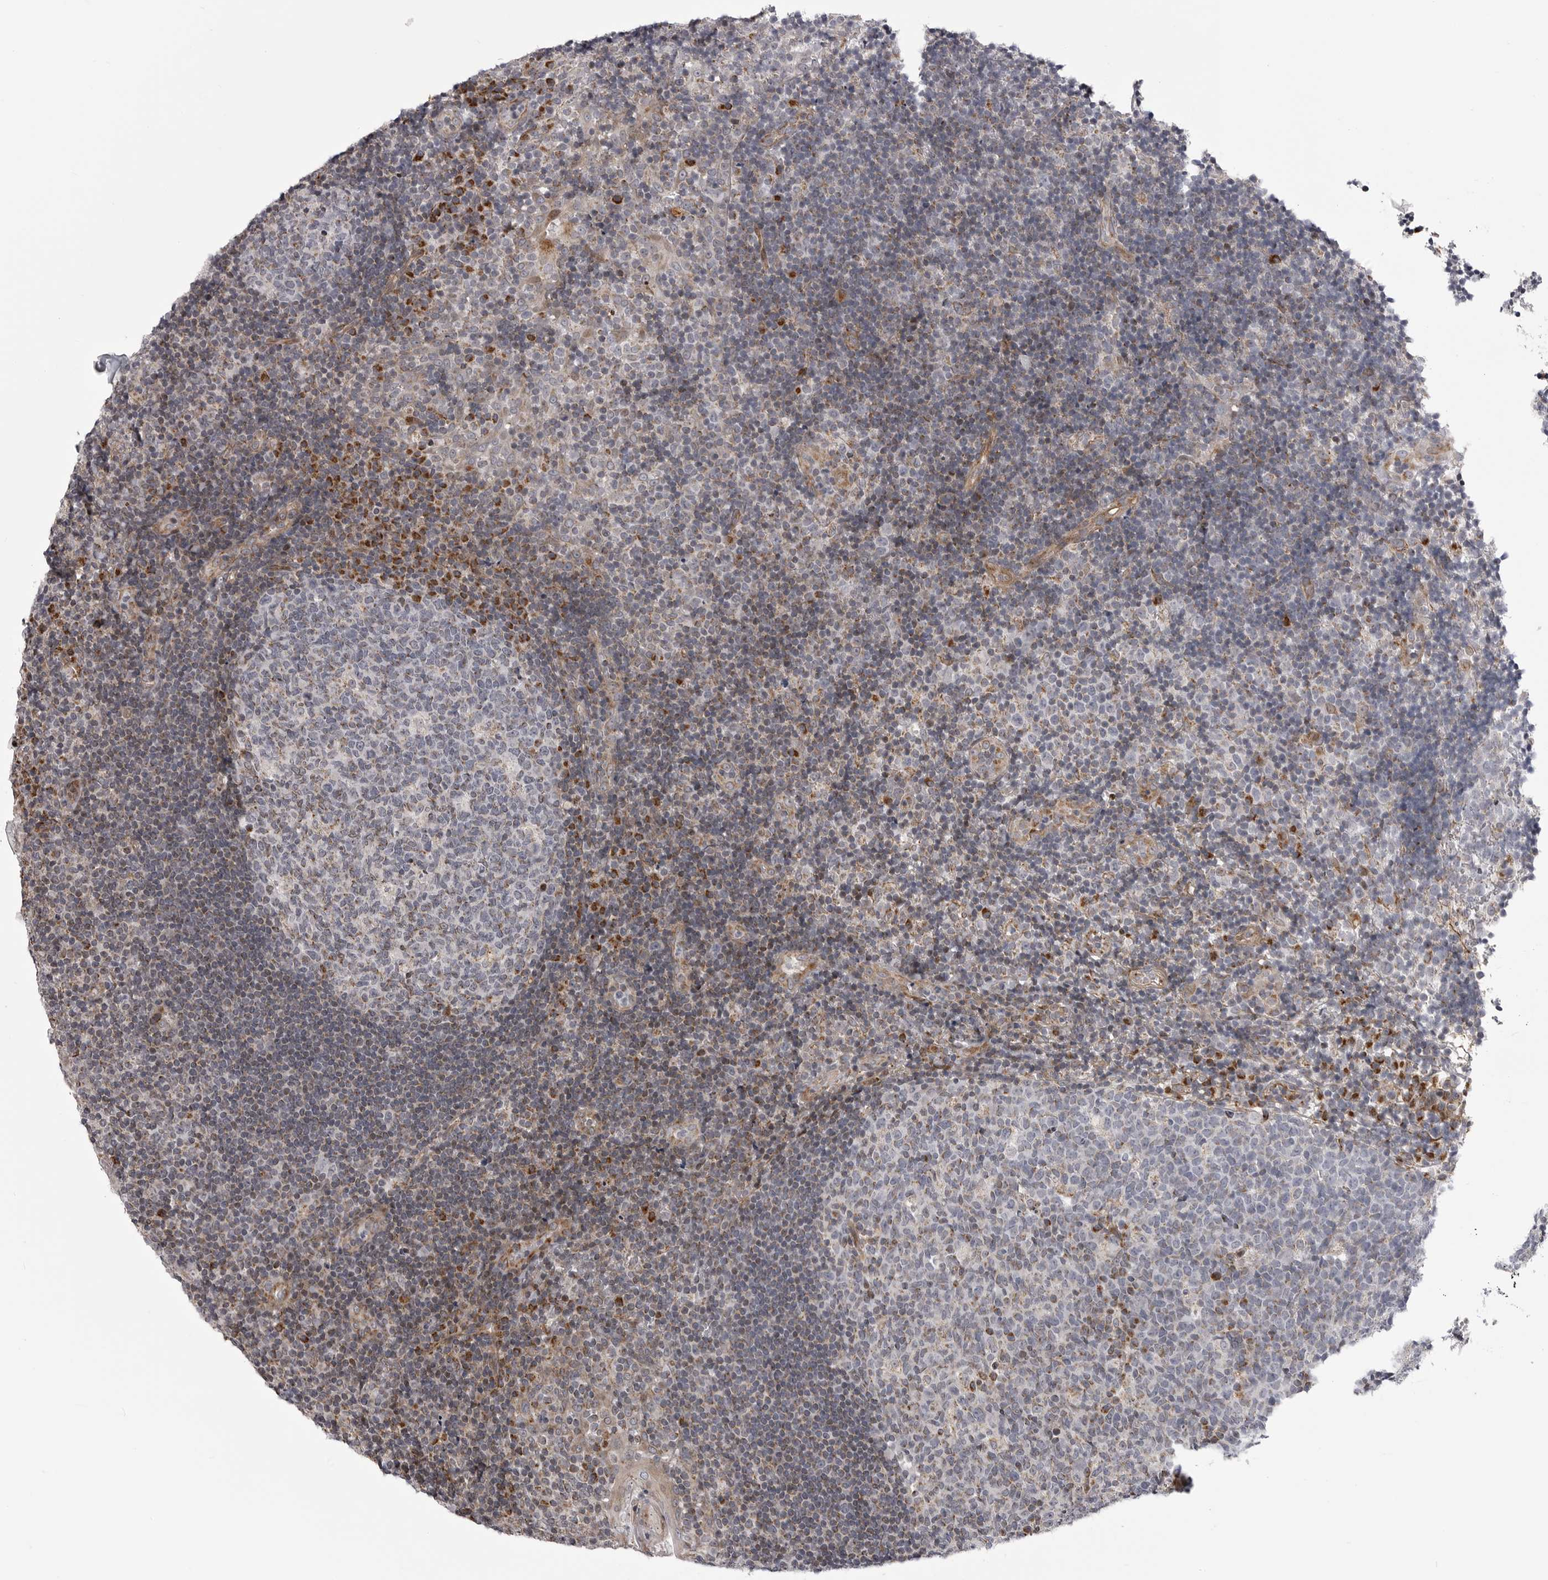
{"staining": {"intensity": "moderate", "quantity": "<25%", "location": "cytoplasmic/membranous"}, "tissue": "tonsil", "cell_type": "Germinal center cells", "image_type": "normal", "snomed": [{"axis": "morphology", "description": "Normal tissue, NOS"}, {"axis": "topography", "description": "Tonsil"}], "caption": "This is a micrograph of immunohistochemistry (IHC) staining of unremarkable tonsil, which shows moderate positivity in the cytoplasmic/membranous of germinal center cells.", "gene": "TMPRSS11F", "patient": {"sex": "female", "age": 40}}